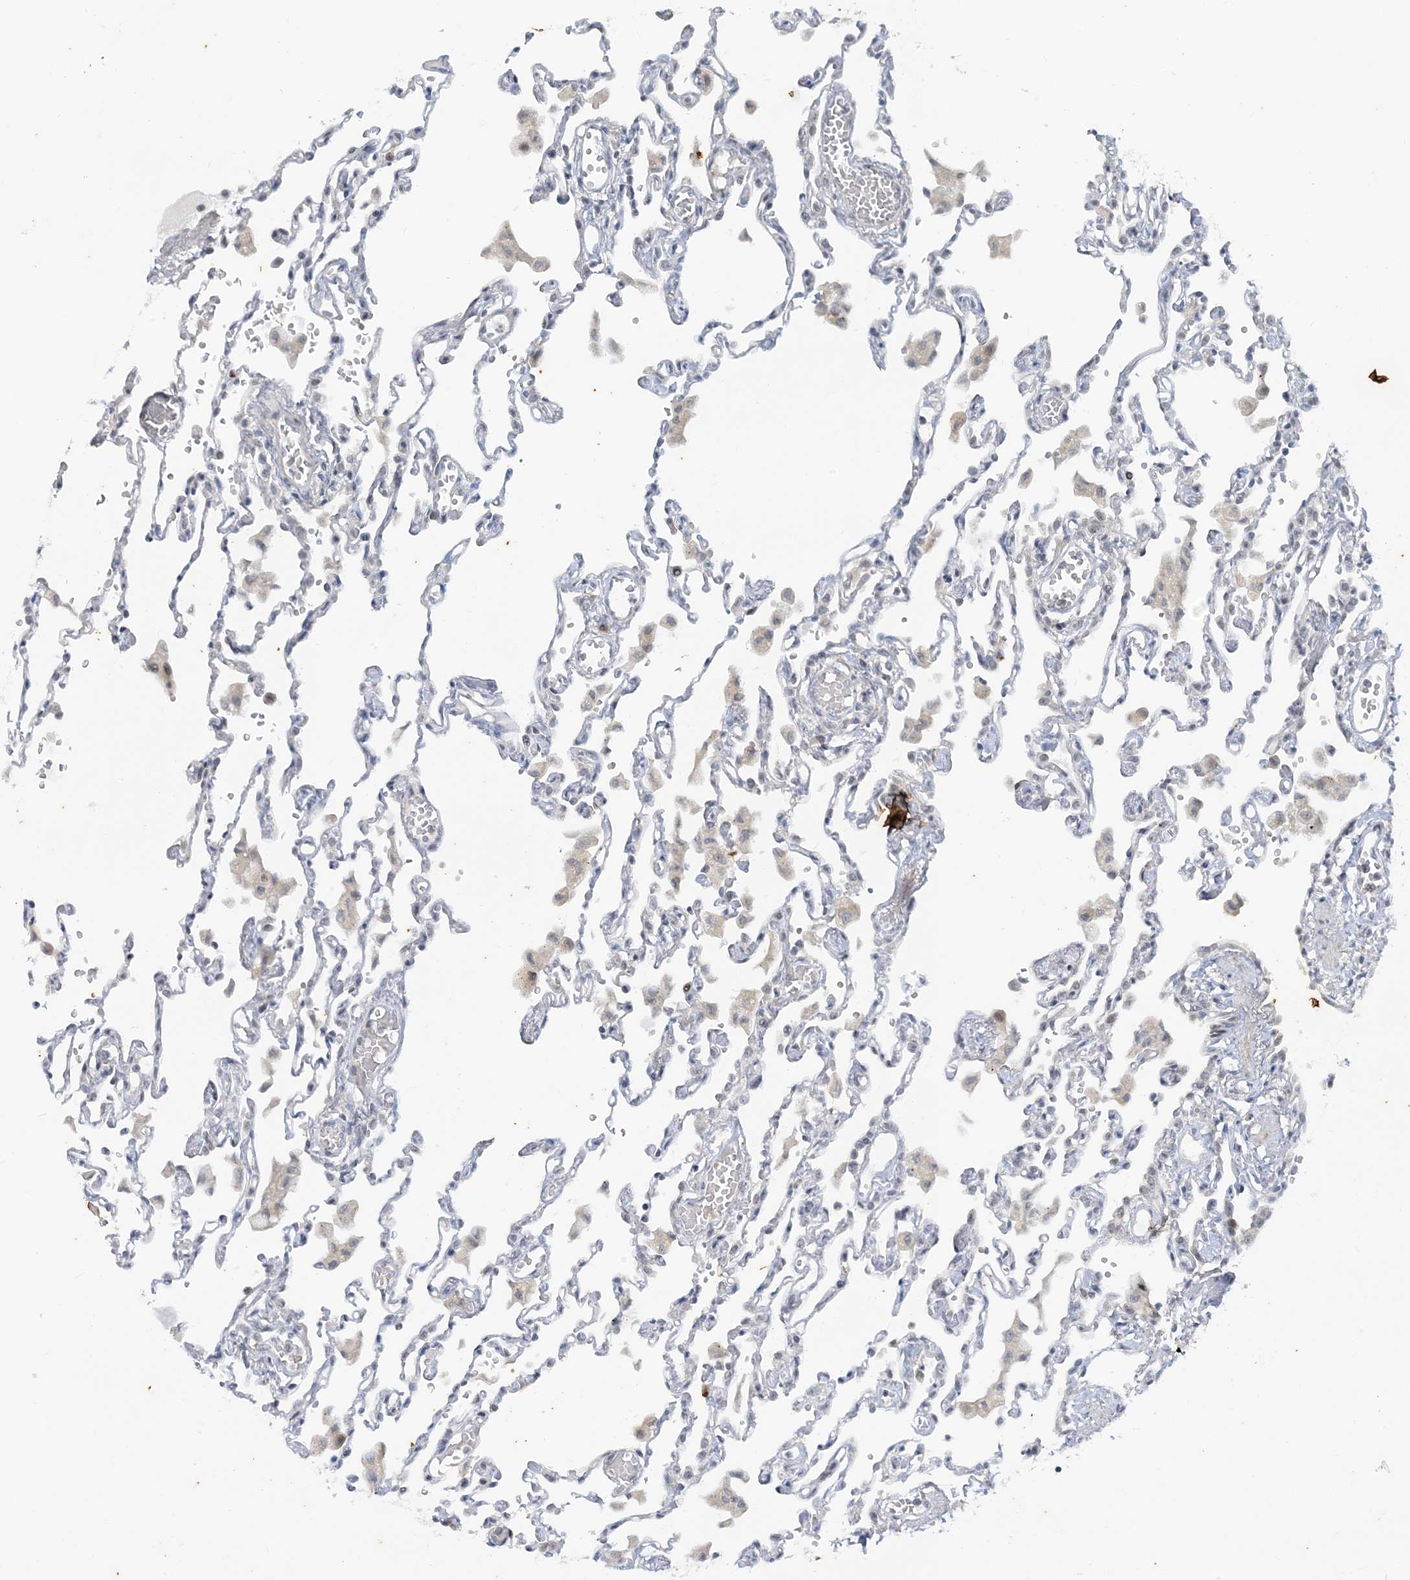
{"staining": {"intensity": "negative", "quantity": "none", "location": "none"}, "tissue": "lung", "cell_type": "Alveolar cells", "image_type": "normal", "snomed": [{"axis": "morphology", "description": "Normal tissue, NOS"}, {"axis": "topography", "description": "Bronchus"}, {"axis": "topography", "description": "Lung"}], "caption": "Lung was stained to show a protein in brown. There is no significant staining in alveolar cells. The staining was performed using DAB to visualize the protein expression in brown, while the nuclei were stained in blue with hematoxylin (Magnification: 20x).", "gene": "LEXM", "patient": {"sex": "female", "age": 49}}